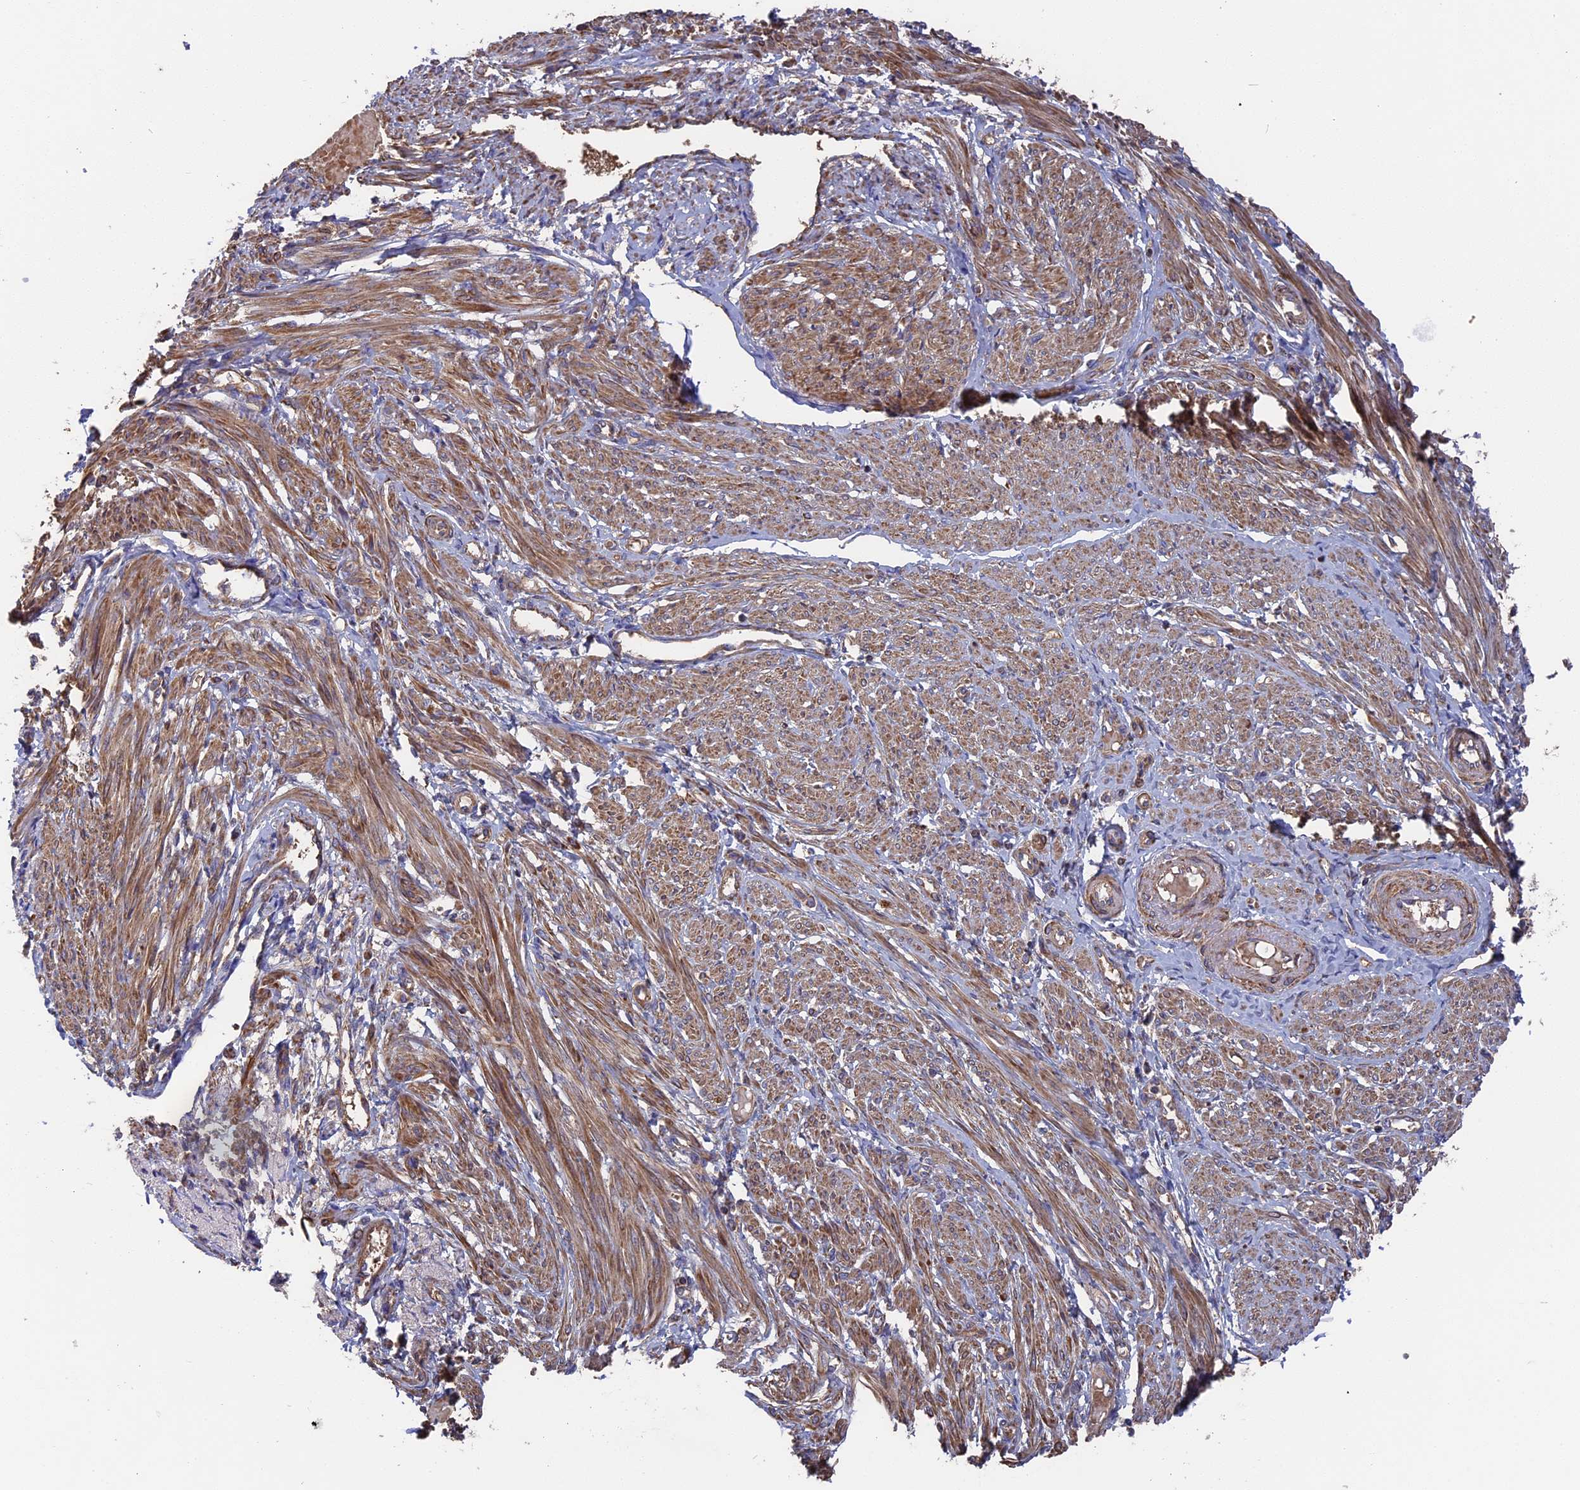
{"staining": {"intensity": "moderate", "quantity": ">75%", "location": "cytoplasmic/membranous"}, "tissue": "smooth muscle", "cell_type": "Smooth muscle cells", "image_type": "normal", "snomed": [{"axis": "morphology", "description": "Normal tissue, NOS"}, {"axis": "topography", "description": "Smooth muscle"}], "caption": "Protein positivity by immunohistochemistry (IHC) reveals moderate cytoplasmic/membranous staining in about >75% of smooth muscle cells in benign smooth muscle.", "gene": "TELO2", "patient": {"sex": "female", "age": 39}}